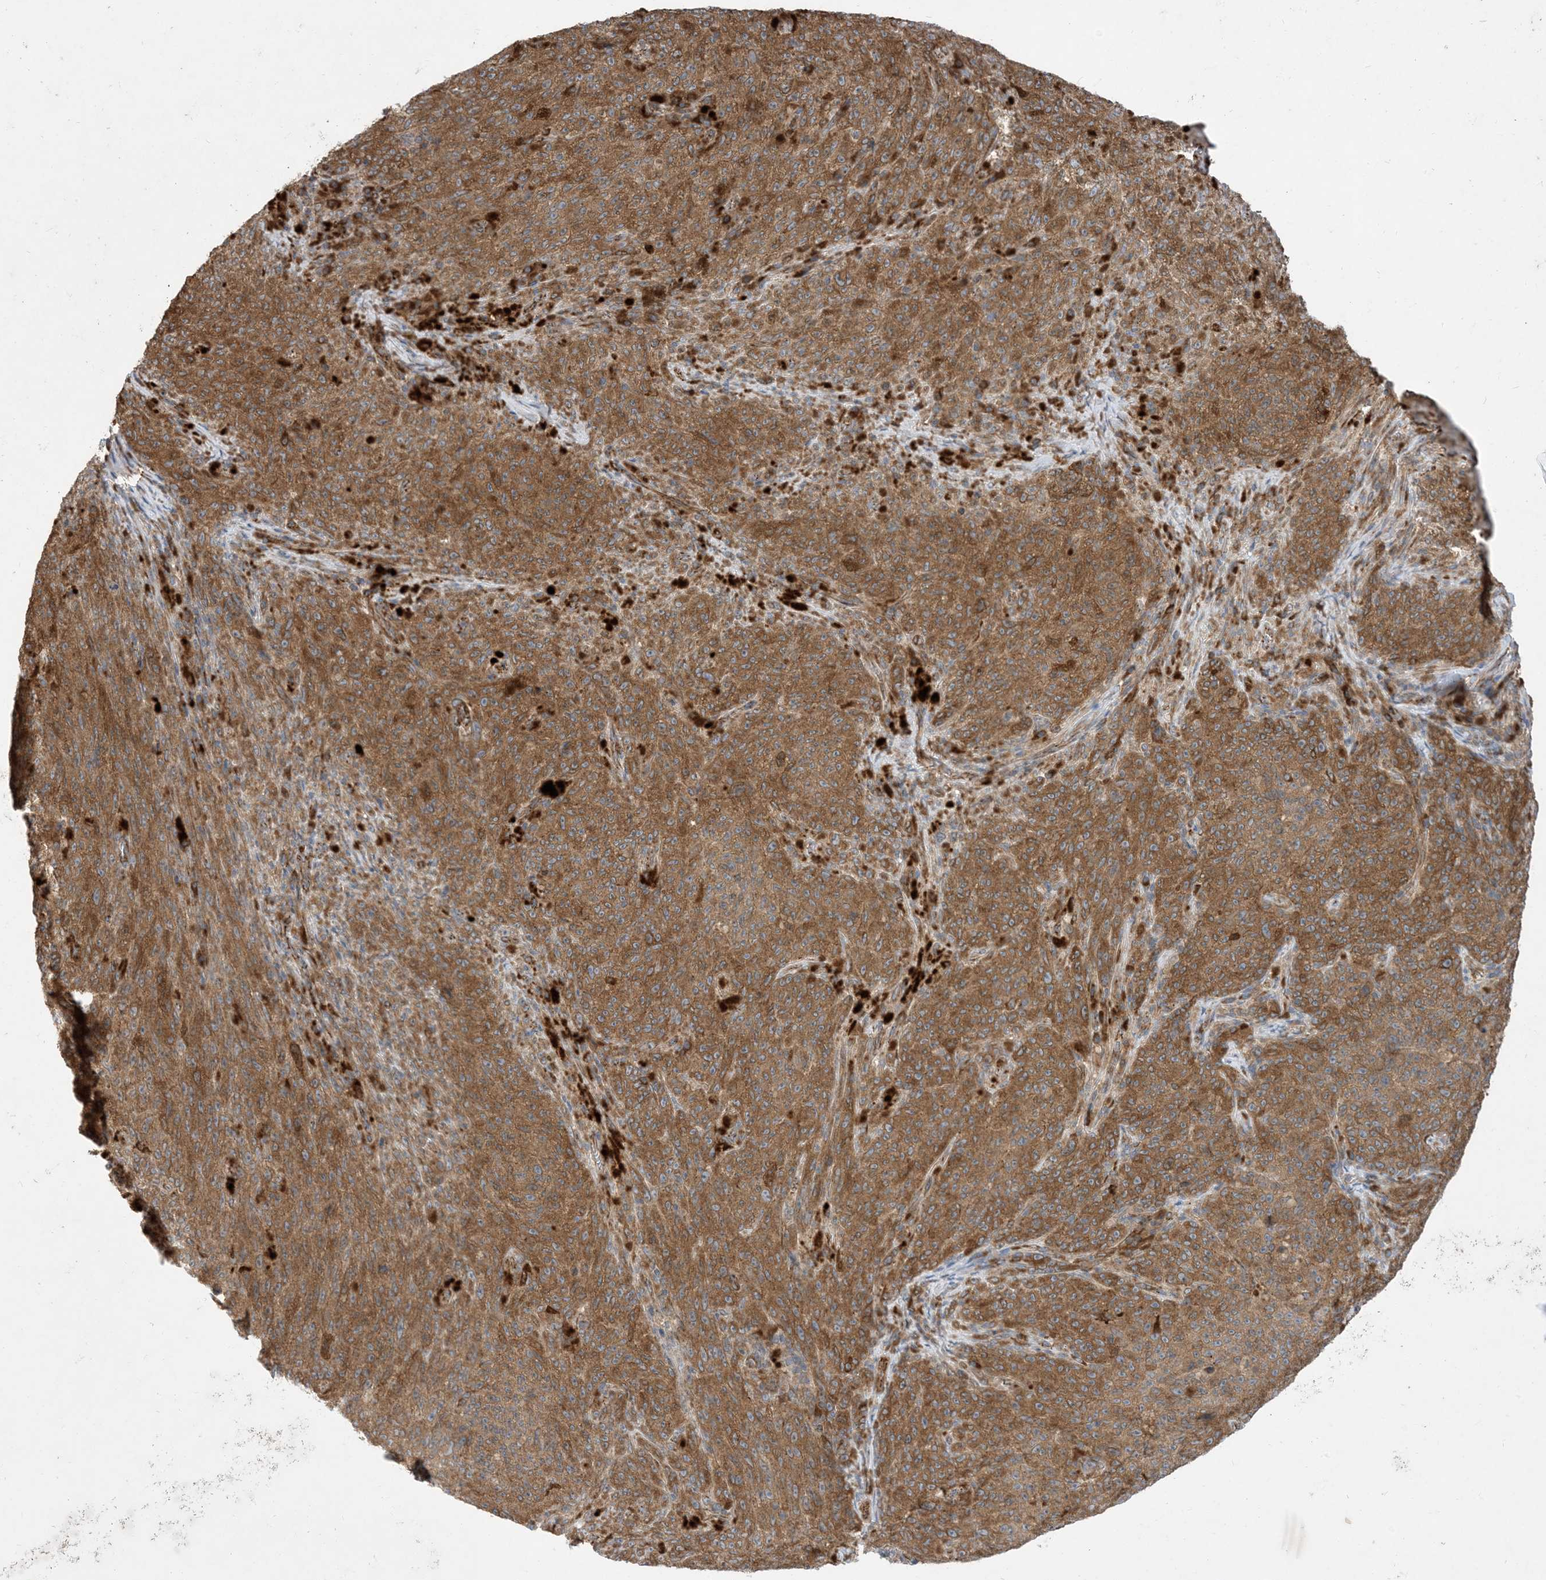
{"staining": {"intensity": "moderate", "quantity": ">75%", "location": "cytoplasmic/membranous"}, "tissue": "melanoma", "cell_type": "Tumor cells", "image_type": "cancer", "snomed": [{"axis": "morphology", "description": "Malignant melanoma, NOS"}, {"axis": "topography", "description": "Skin"}], "caption": "High-power microscopy captured an immunohistochemistry (IHC) image of melanoma, revealing moderate cytoplasmic/membranous positivity in approximately >75% of tumor cells.", "gene": "OTOP1", "patient": {"sex": "female", "age": 82}}